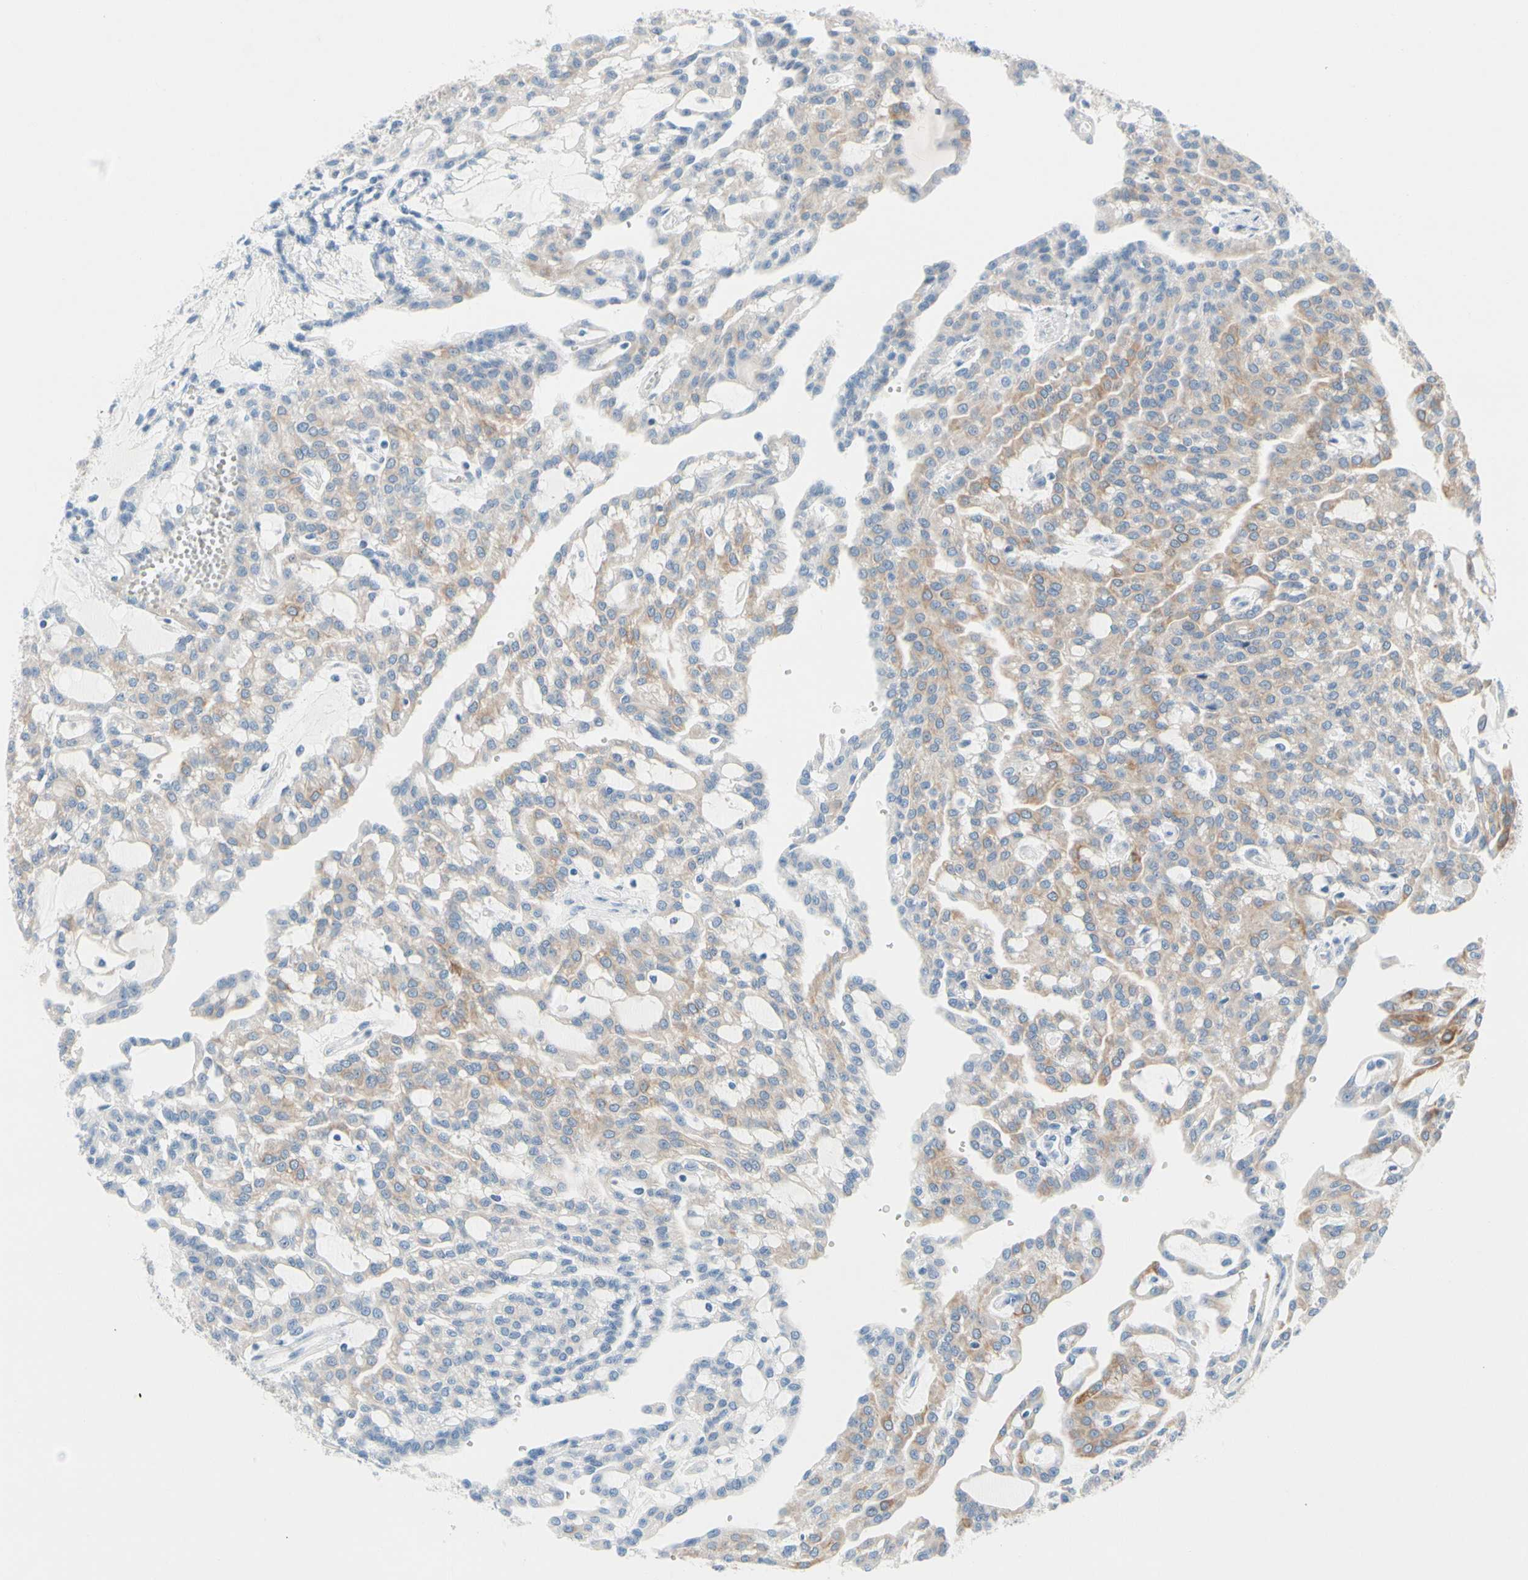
{"staining": {"intensity": "weak", "quantity": ">75%", "location": "cytoplasmic/membranous"}, "tissue": "renal cancer", "cell_type": "Tumor cells", "image_type": "cancer", "snomed": [{"axis": "morphology", "description": "Adenocarcinoma, NOS"}, {"axis": "topography", "description": "Kidney"}], "caption": "Adenocarcinoma (renal) tissue shows weak cytoplasmic/membranous expression in approximately >75% of tumor cells, visualized by immunohistochemistry.", "gene": "ZNF132", "patient": {"sex": "male", "age": 63}}